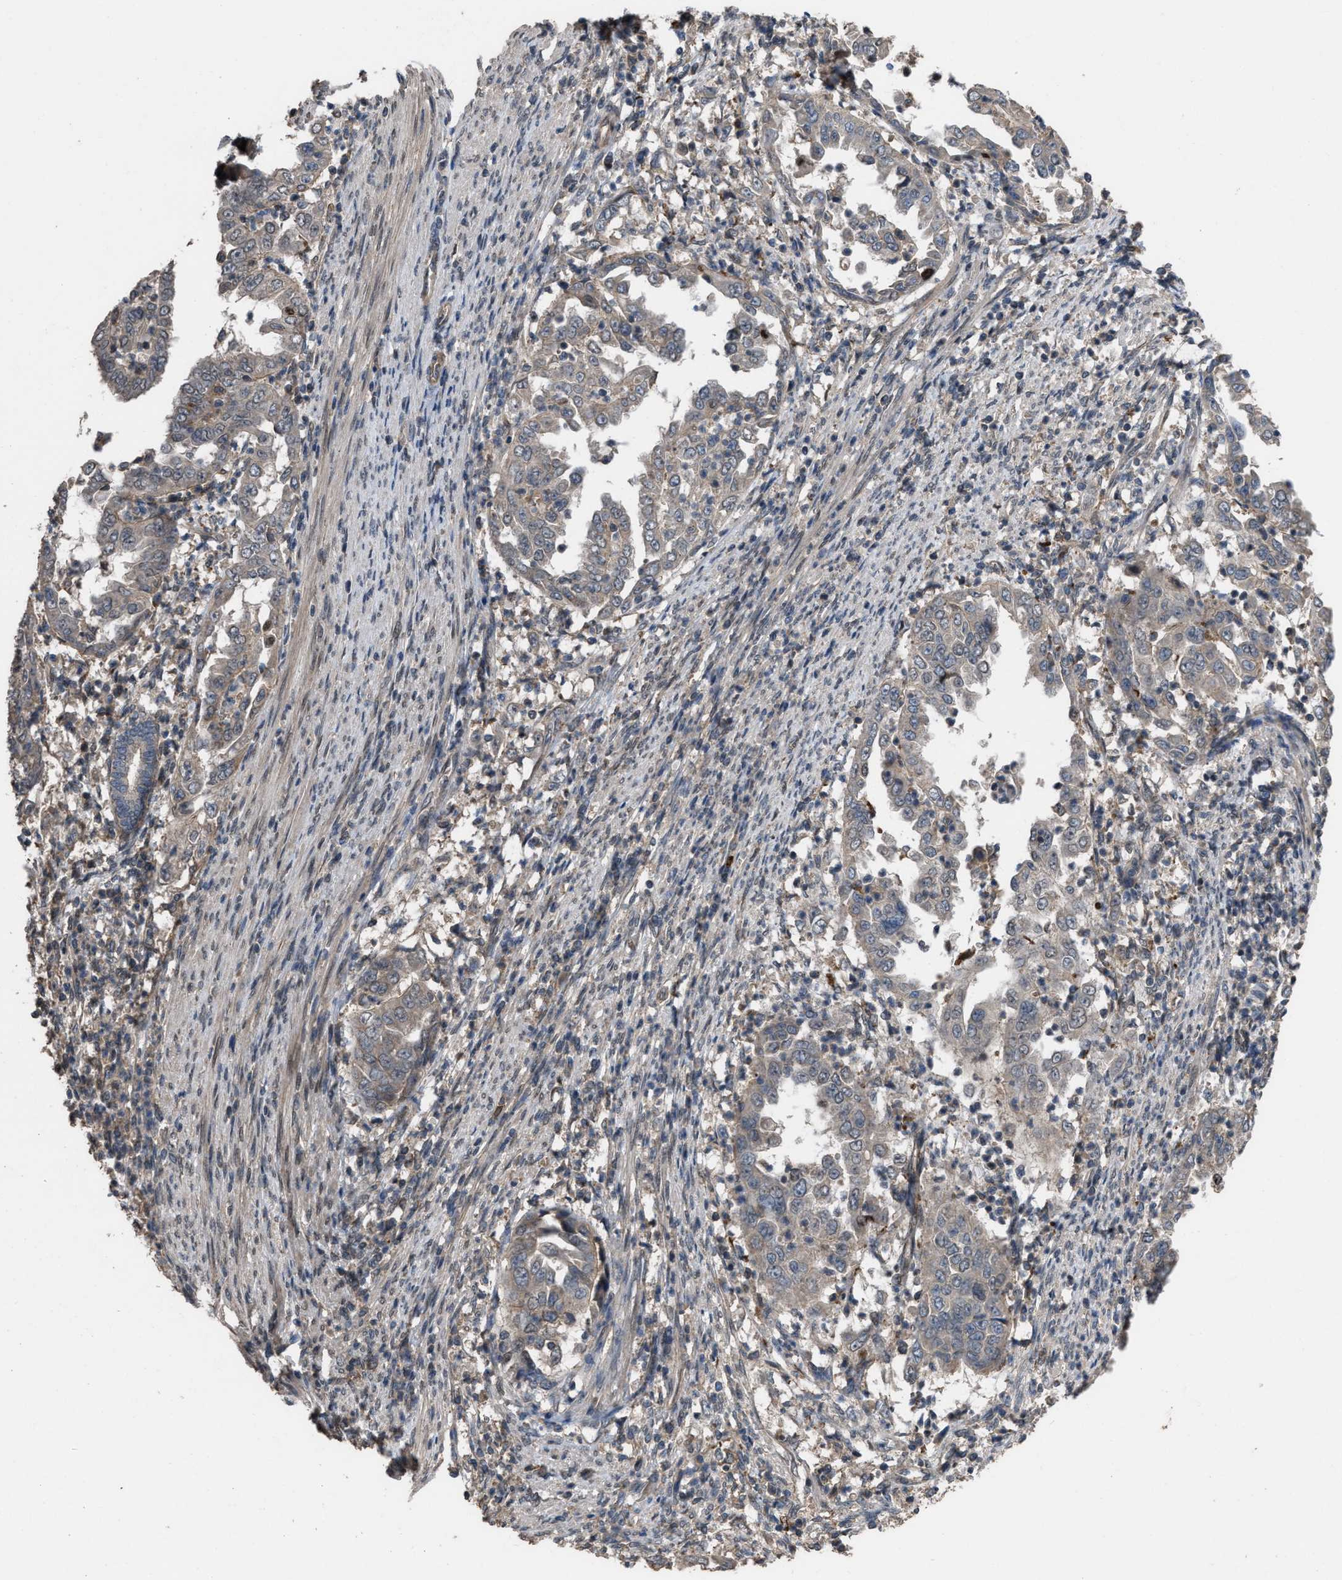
{"staining": {"intensity": "negative", "quantity": "none", "location": "none"}, "tissue": "endometrial cancer", "cell_type": "Tumor cells", "image_type": "cancer", "snomed": [{"axis": "morphology", "description": "Adenocarcinoma, NOS"}, {"axis": "topography", "description": "Endometrium"}], "caption": "There is no significant positivity in tumor cells of adenocarcinoma (endometrial).", "gene": "UTRN", "patient": {"sex": "female", "age": 85}}